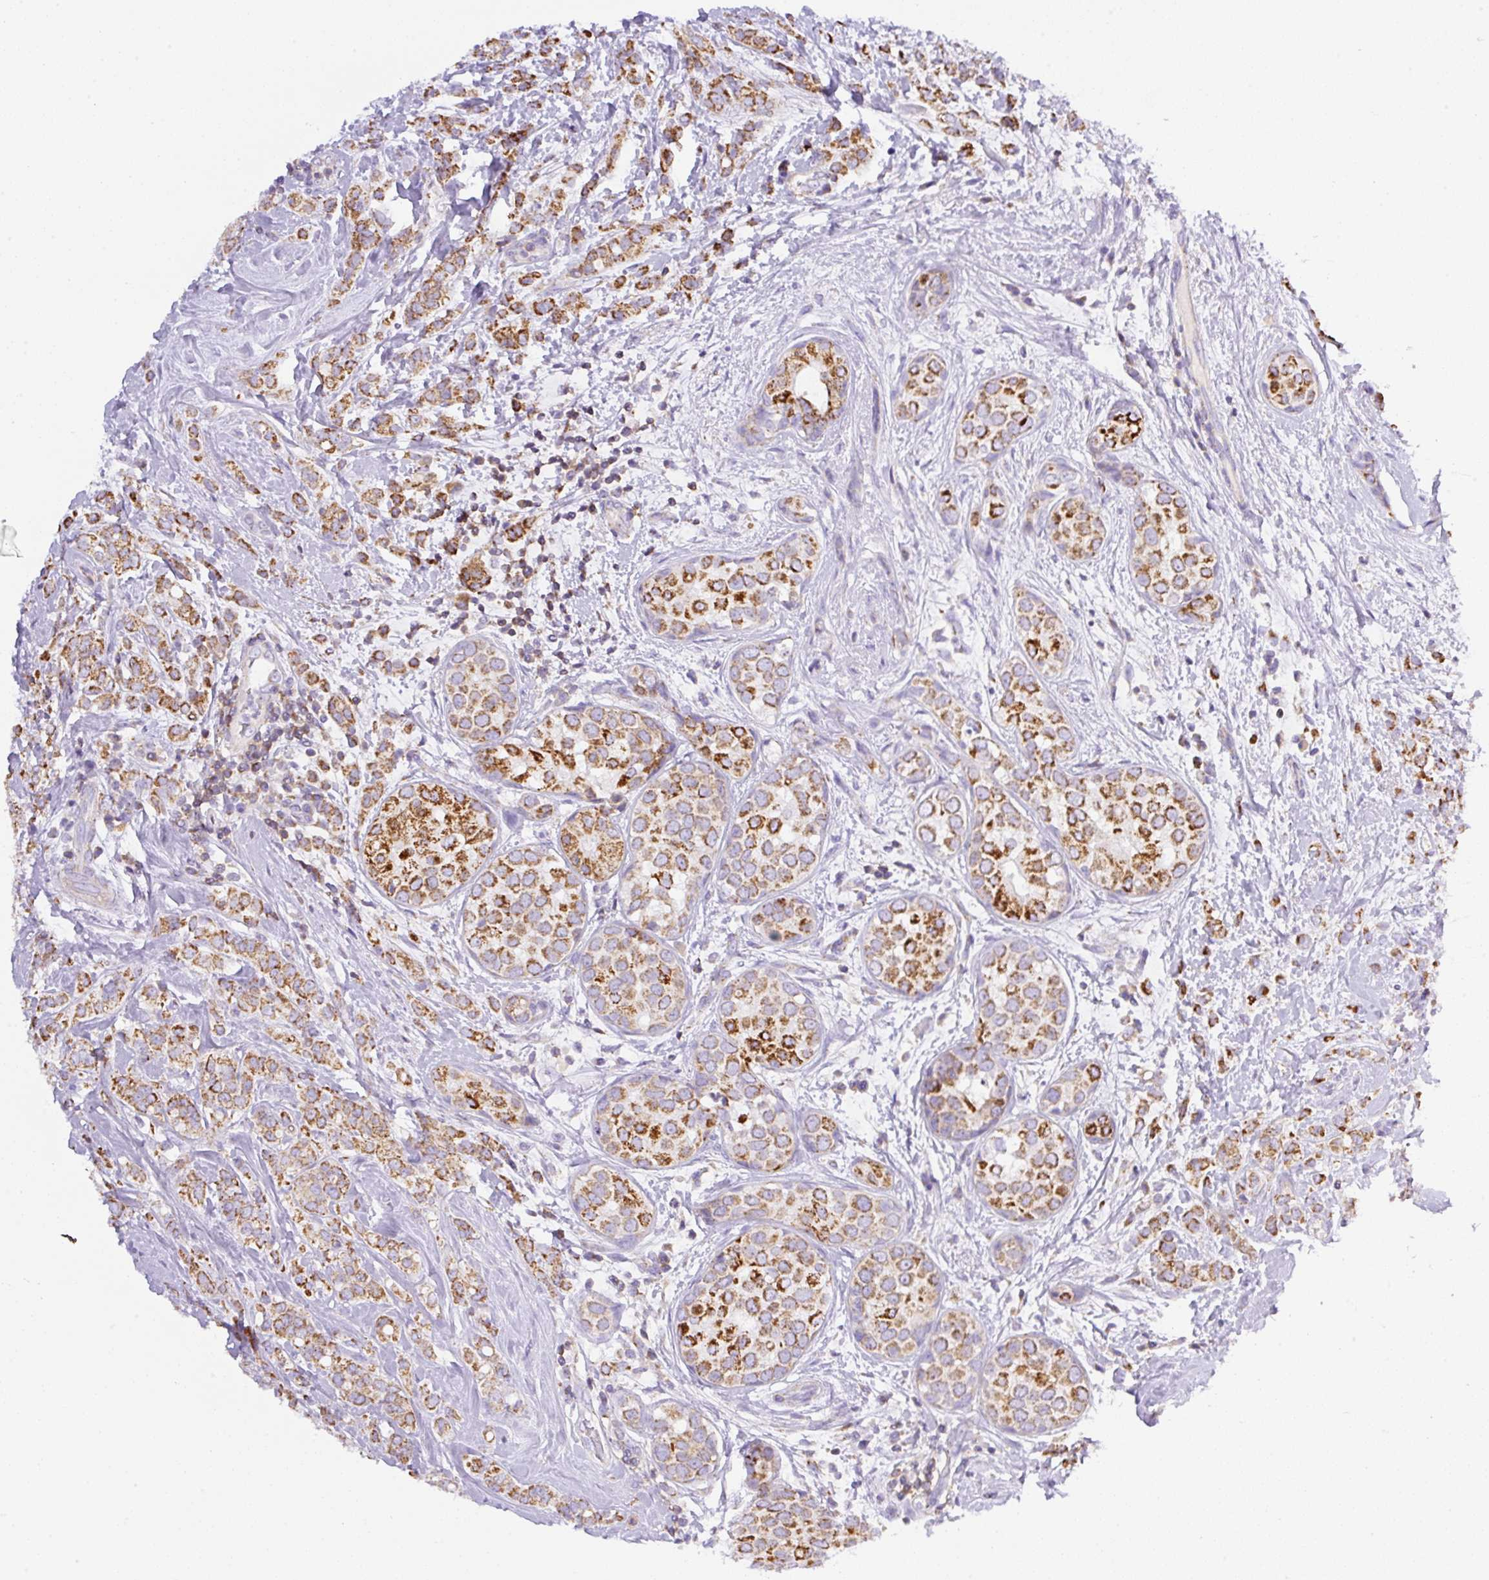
{"staining": {"intensity": "strong", "quantity": ">75%", "location": "cytoplasmic/membranous"}, "tissue": "breast cancer", "cell_type": "Tumor cells", "image_type": "cancer", "snomed": [{"axis": "morphology", "description": "Lobular carcinoma"}, {"axis": "topography", "description": "Breast"}], "caption": "Human breast cancer (lobular carcinoma) stained for a protein (brown) shows strong cytoplasmic/membranous positive positivity in about >75% of tumor cells.", "gene": "NF1", "patient": {"sex": "female", "age": 68}}